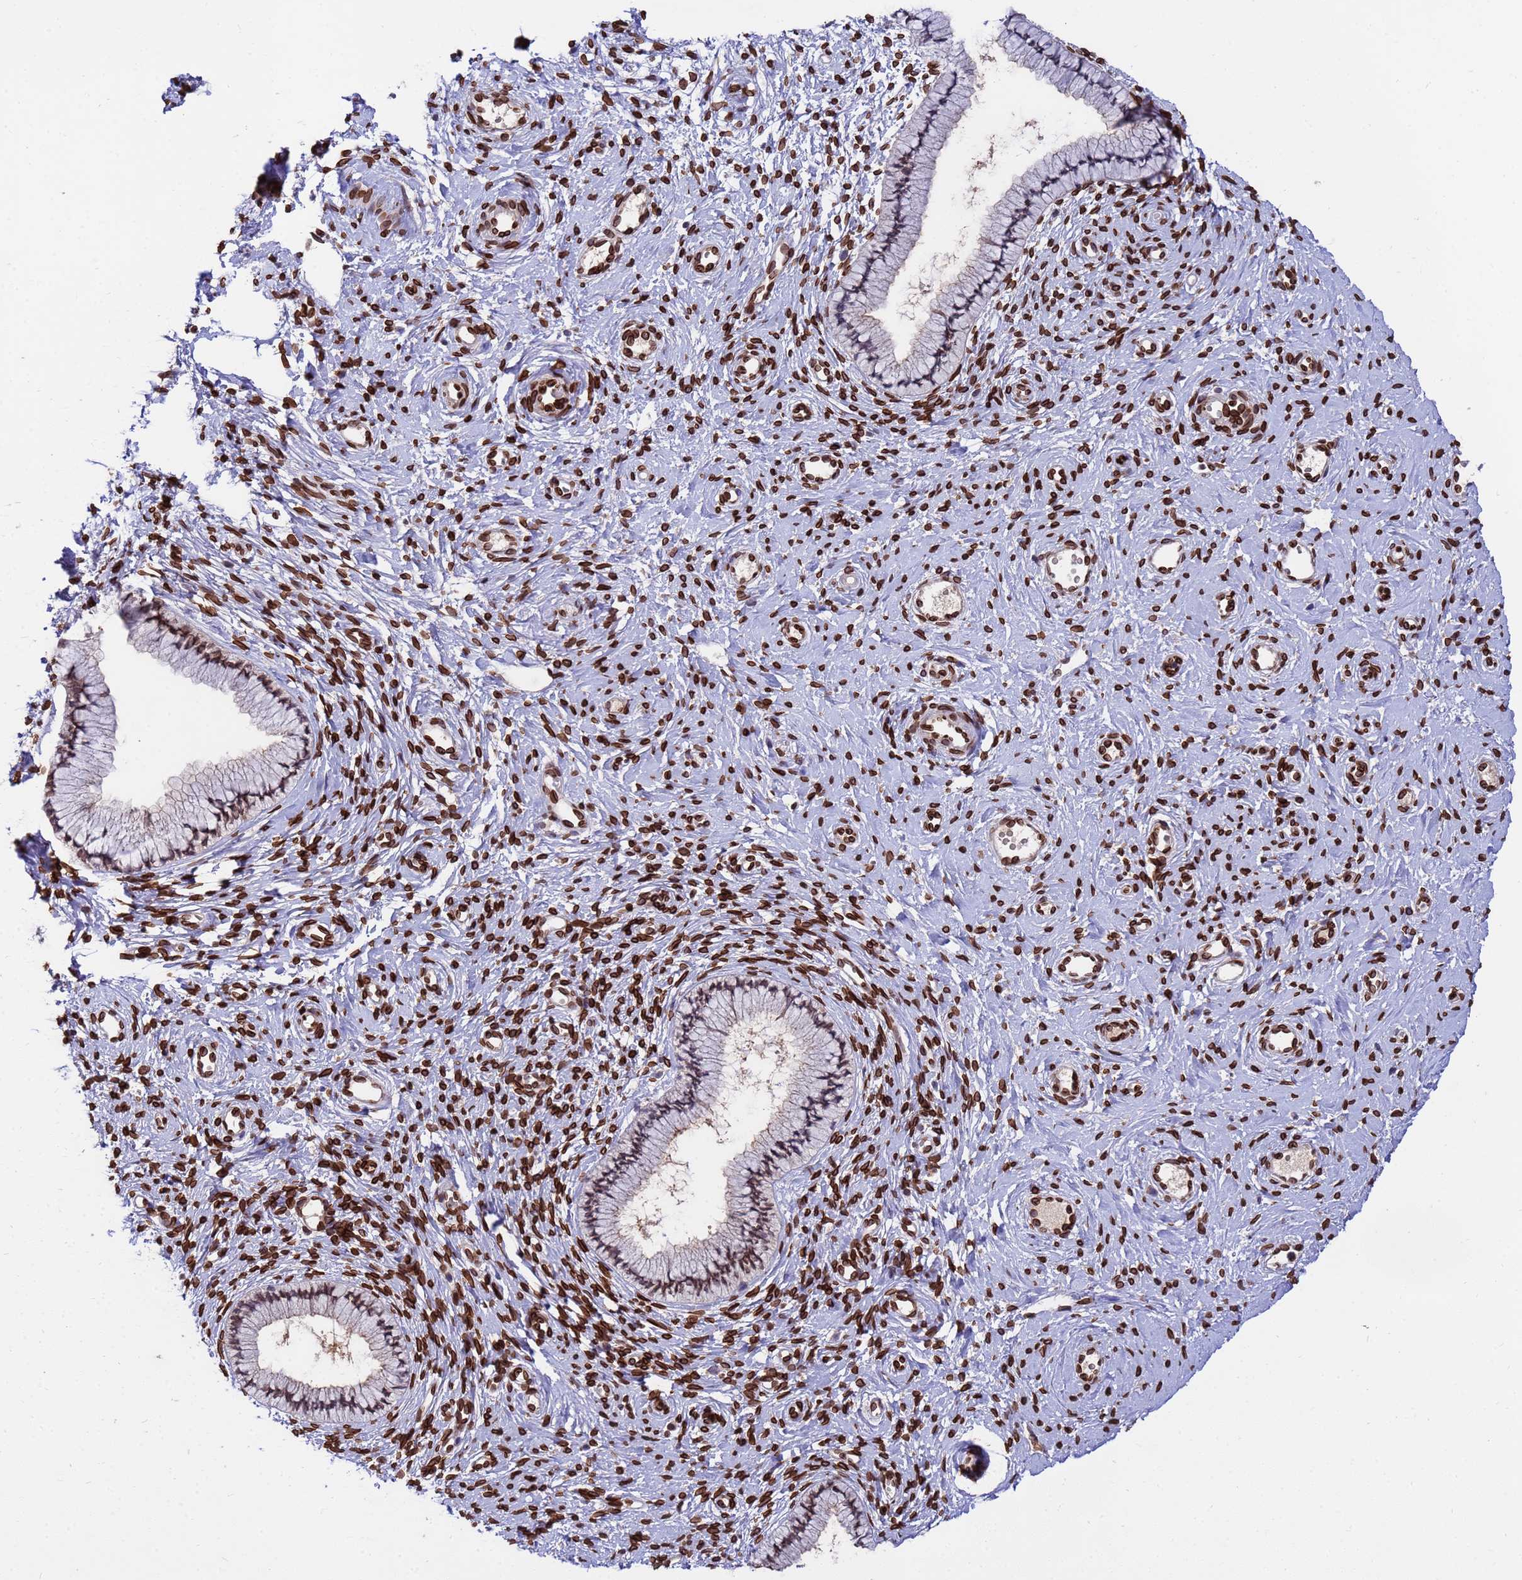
{"staining": {"intensity": "moderate", "quantity": "<25%", "location": "nuclear"}, "tissue": "cervix", "cell_type": "Glandular cells", "image_type": "normal", "snomed": [{"axis": "morphology", "description": "Normal tissue, NOS"}, {"axis": "topography", "description": "Cervix"}], "caption": "A high-resolution photomicrograph shows IHC staining of unremarkable cervix, which displays moderate nuclear positivity in approximately <25% of glandular cells.", "gene": "GPR135", "patient": {"sex": "female", "age": 57}}